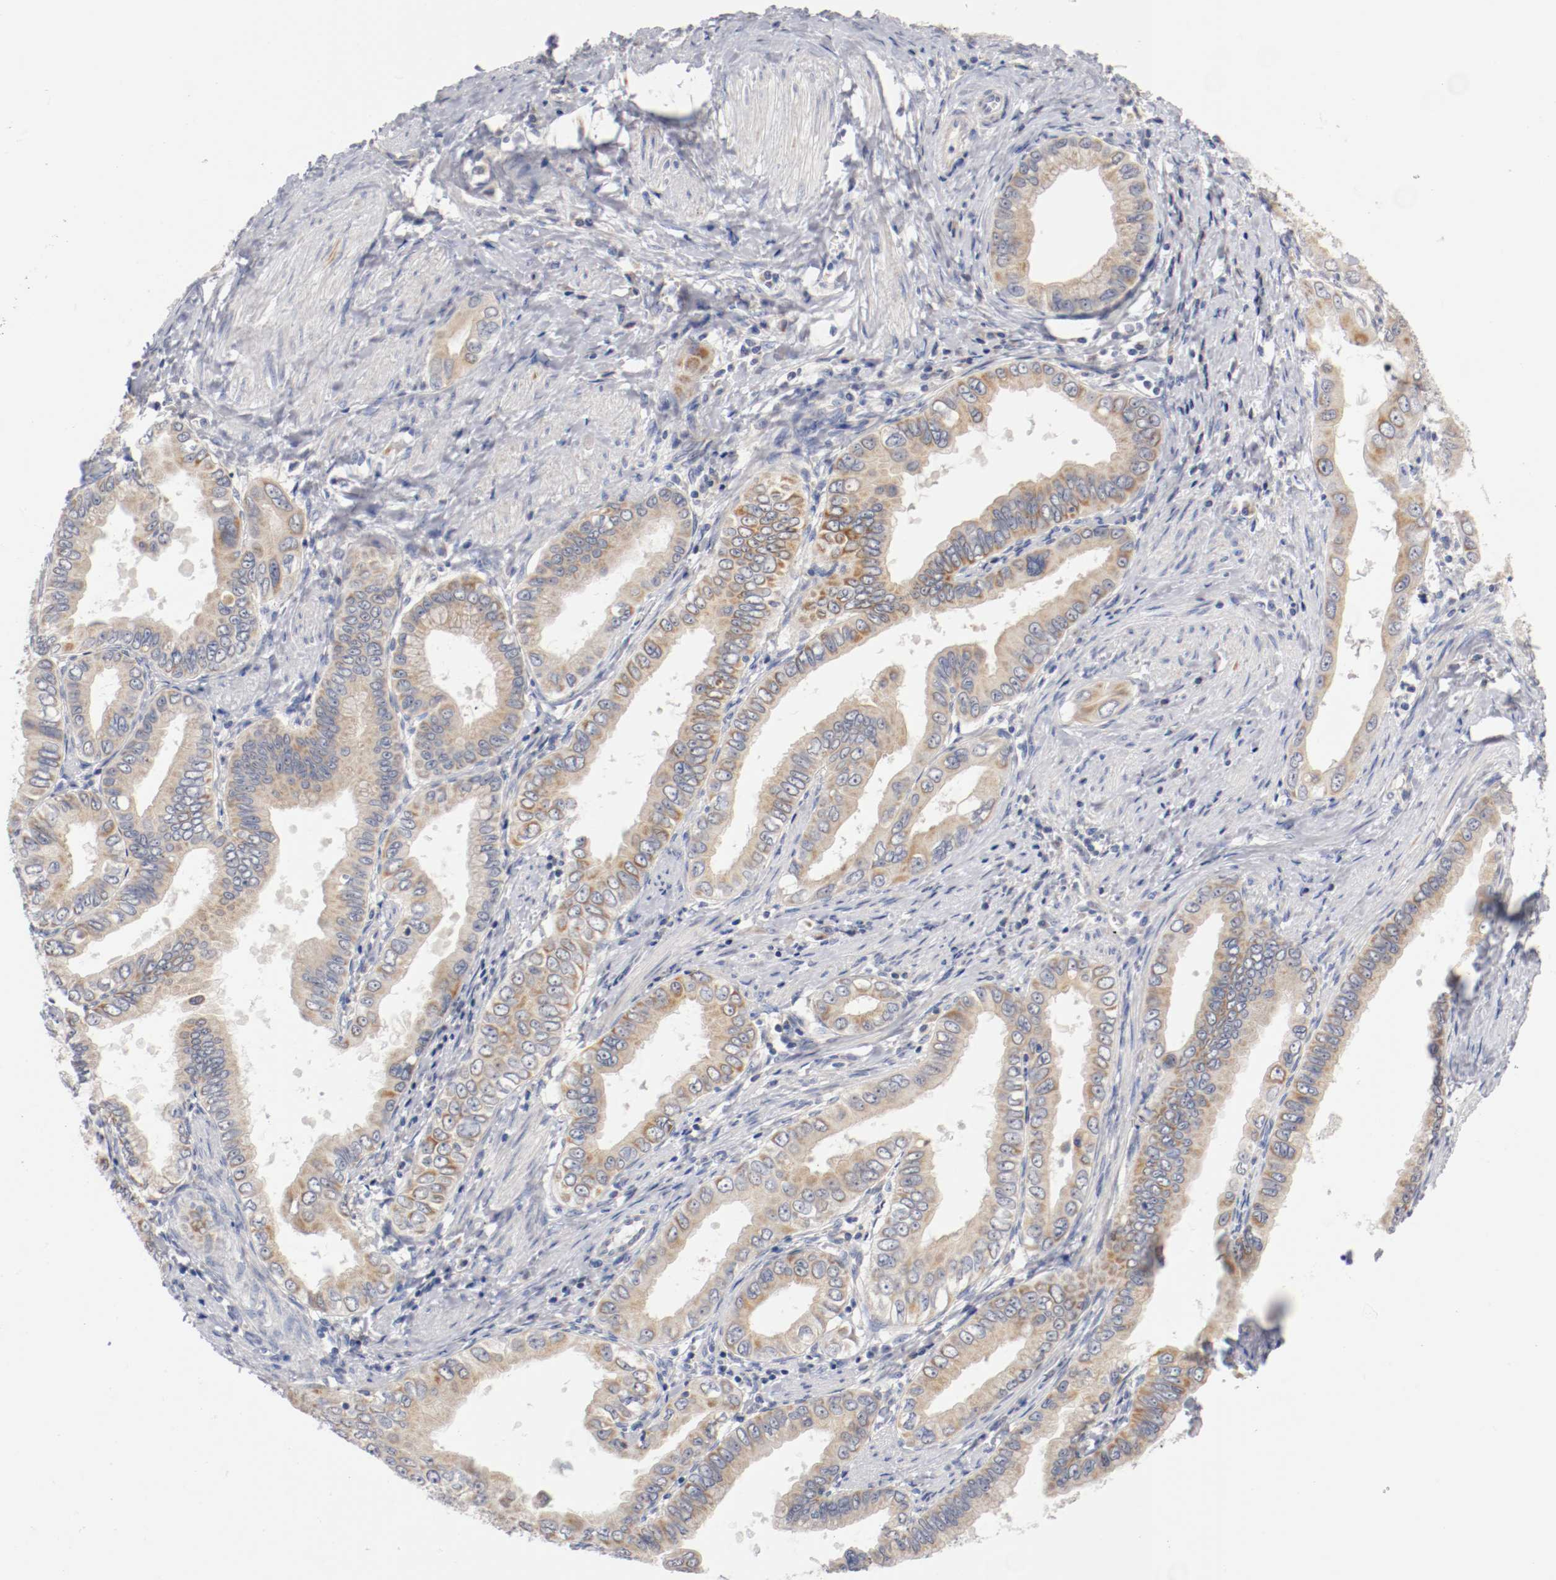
{"staining": {"intensity": "weak", "quantity": "25%-75%", "location": "cytoplasmic/membranous"}, "tissue": "pancreatic cancer", "cell_type": "Tumor cells", "image_type": "cancer", "snomed": [{"axis": "morphology", "description": "Normal tissue, NOS"}, {"axis": "topography", "description": "Lymph node"}], "caption": "About 25%-75% of tumor cells in human pancreatic cancer display weak cytoplasmic/membranous protein staining as visualized by brown immunohistochemical staining.", "gene": "PCSK6", "patient": {"sex": "male", "age": 50}}